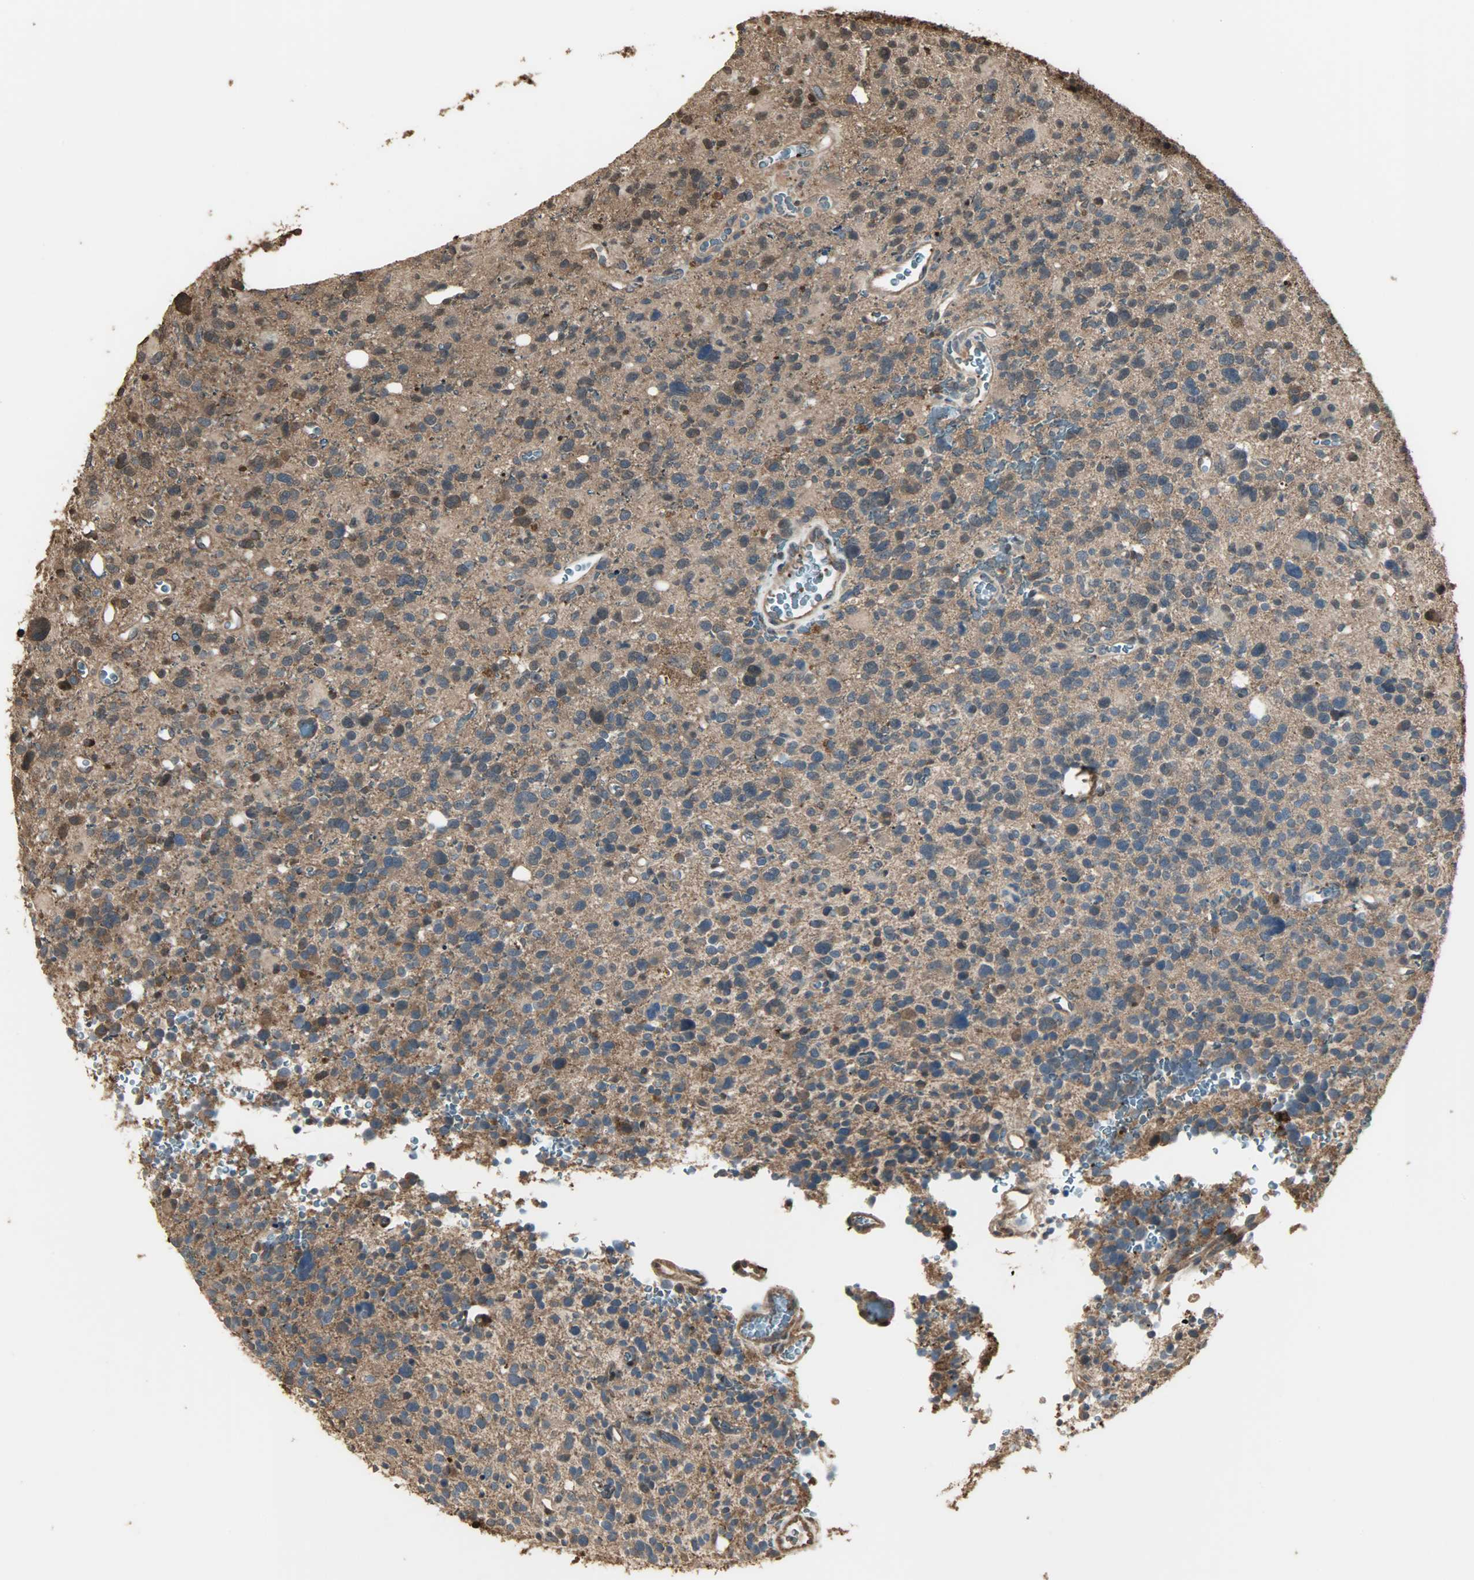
{"staining": {"intensity": "moderate", "quantity": ">75%", "location": "cytoplasmic/membranous"}, "tissue": "glioma", "cell_type": "Tumor cells", "image_type": "cancer", "snomed": [{"axis": "morphology", "description": "Glioma, malignant, High grade"}, {"axis": "topography", "description": "Brain"}], "caption": "Human high-grade glioma (malignant) stained for a protein (brown) displays moderate cytoplasmic/membranous positive expression in approximately >75% of tumor cells.", "gene": "YWHAZ", "patient": {"sex": "male", "age": 48}}